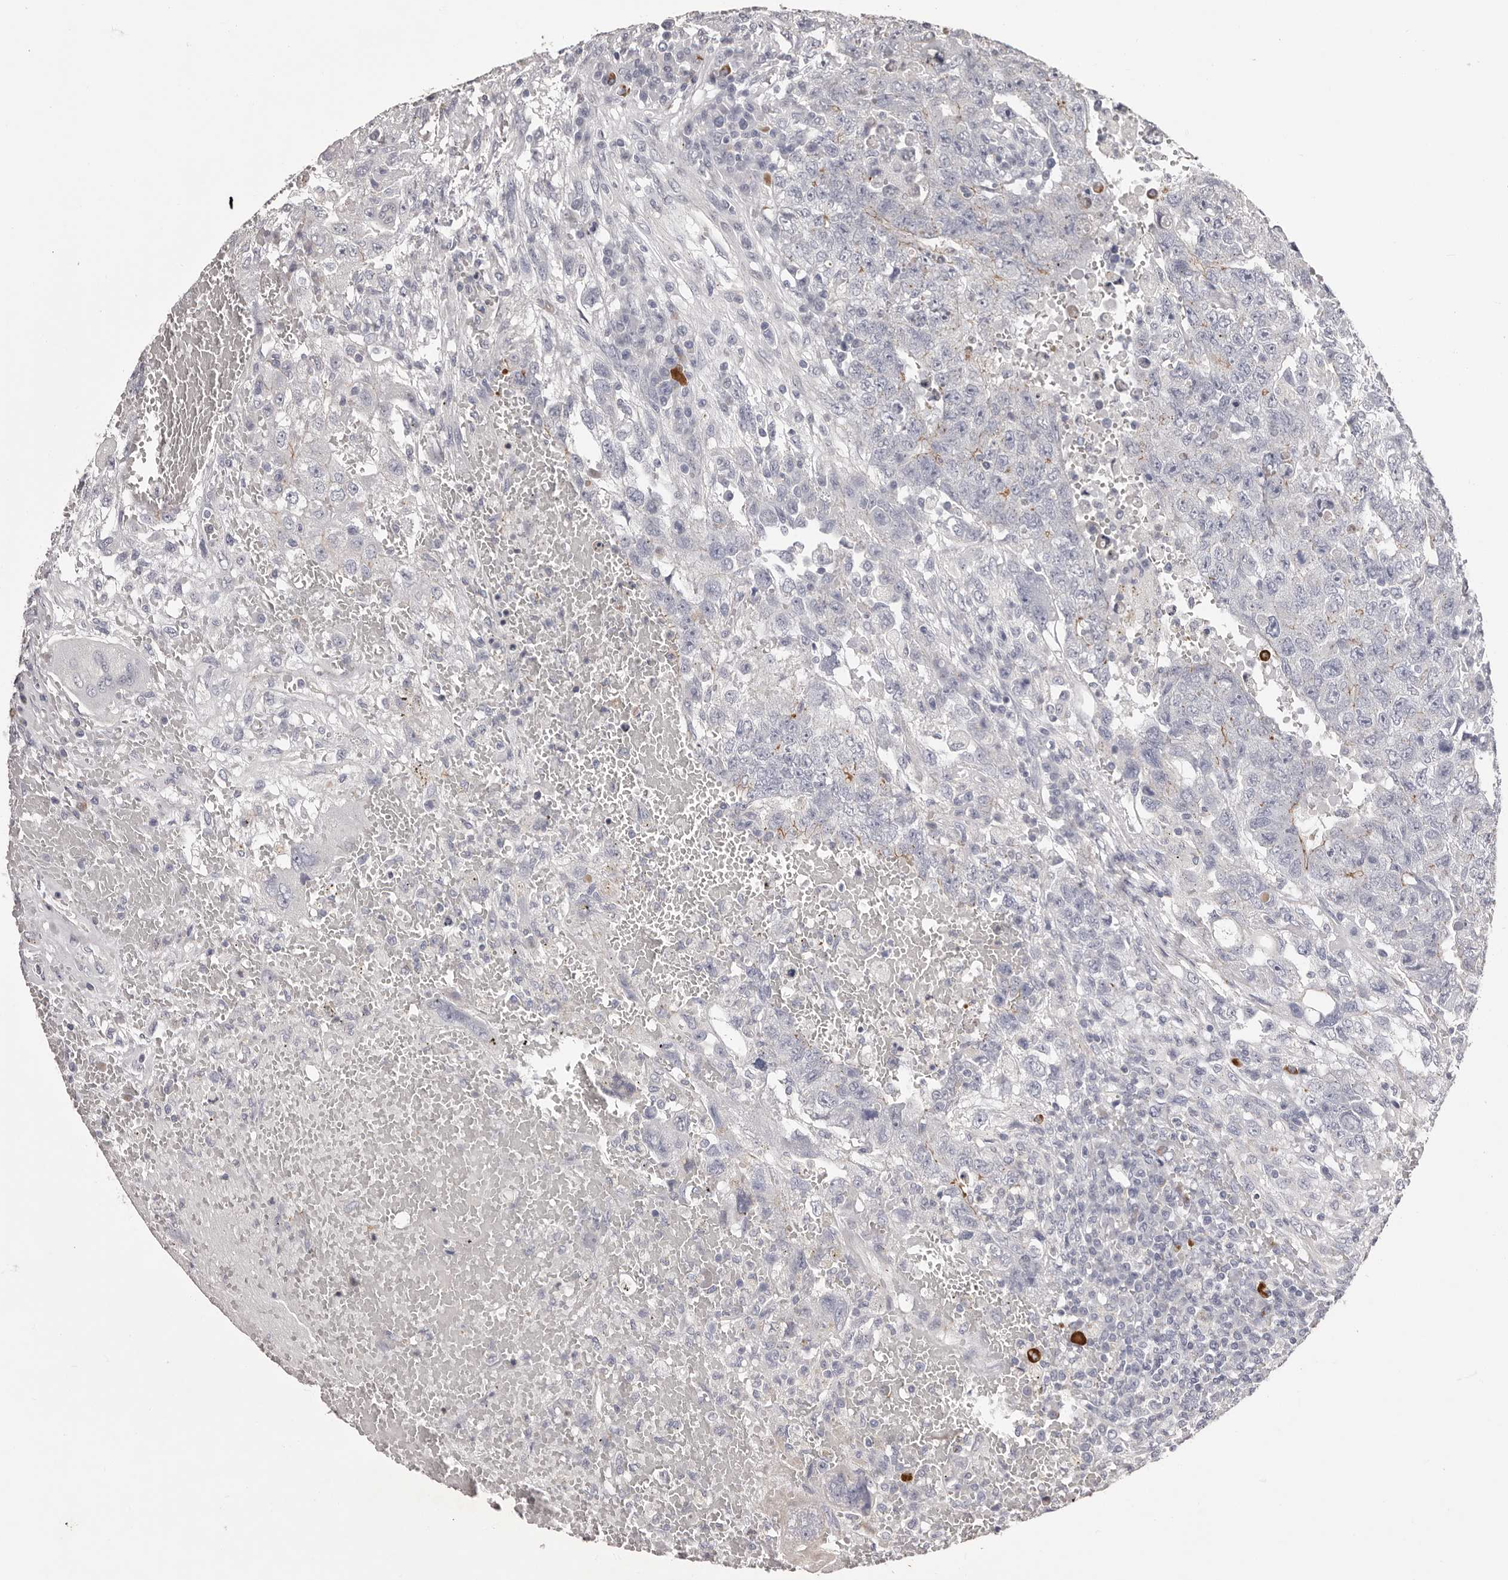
{"staining": {"intensity": "moderate", "quantity": "<25%", "location": "cytoplasmic/membranous"}, "tissue": "testis cancer", "cell_type": "Tumor cells", "image_type": "cancer", "snomed": [{"axis": "morphology", "description": "Carcinoma, Embryonal, NOS"}, {"axis": "topography", "description": "Testis"}], "caption": "This image displays IHC staining of embryonal carcinoma (testis), with low moderate cytoplasmic/membranous positivity in about <25% of tumor cells.", "gene": "PEG10", "patient": {"sex": "male", "age": 26}}